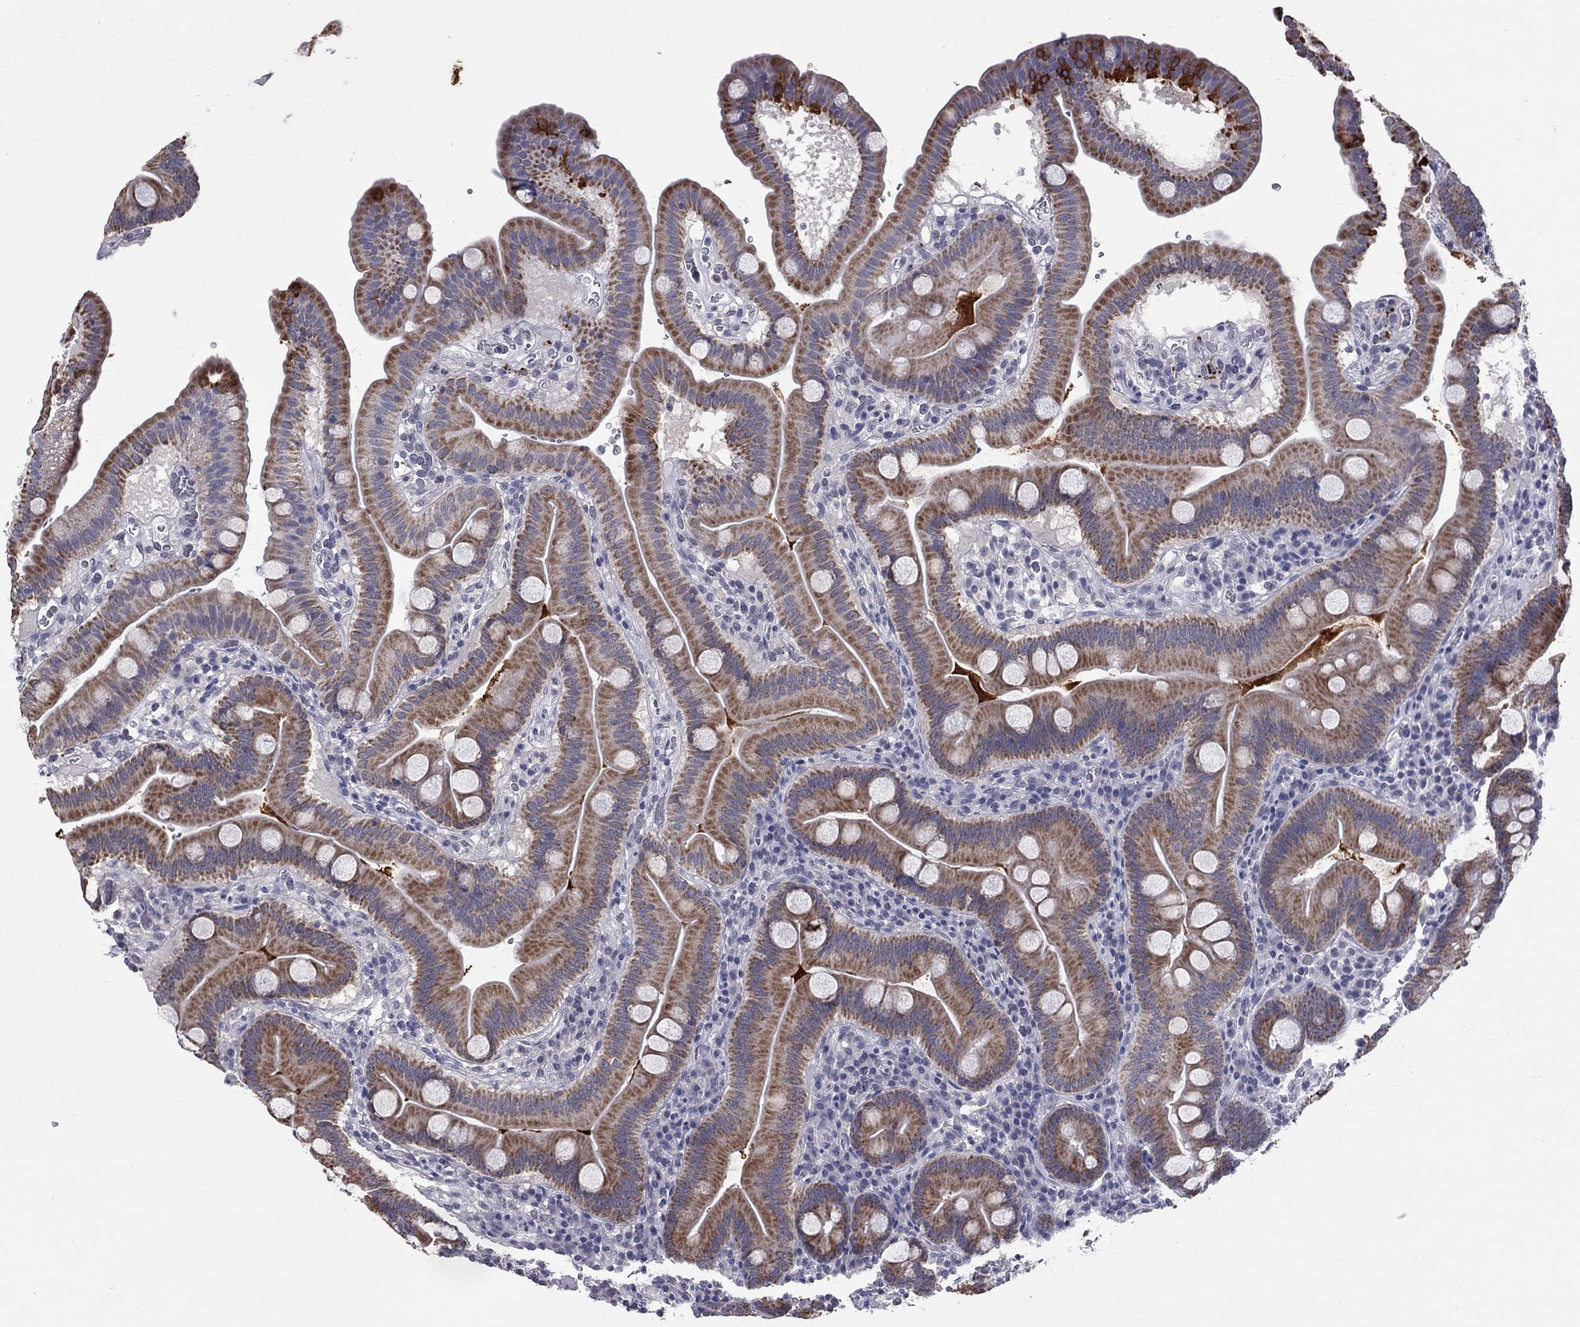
{"staining": {"intensity": "strong", "quantity": ">75%", "location": "cytoplasmic/membranous"}, "tissue": "duodenum", "cell_type": "Glandular cells", "image_type": "normal", "snomed": [{"axis": "morphology", "description": "Normal tissue, NOS"}, {"axis": "topography", "description": "Duodenum"}], "caption": "Human duodenum stained for a protein (brown) displays strong cytoplasmic/membranous positive positivity in about >75% of glandular cells.", "gene": "SHOC2", "patient": {"sex": "male", "age": 59}}